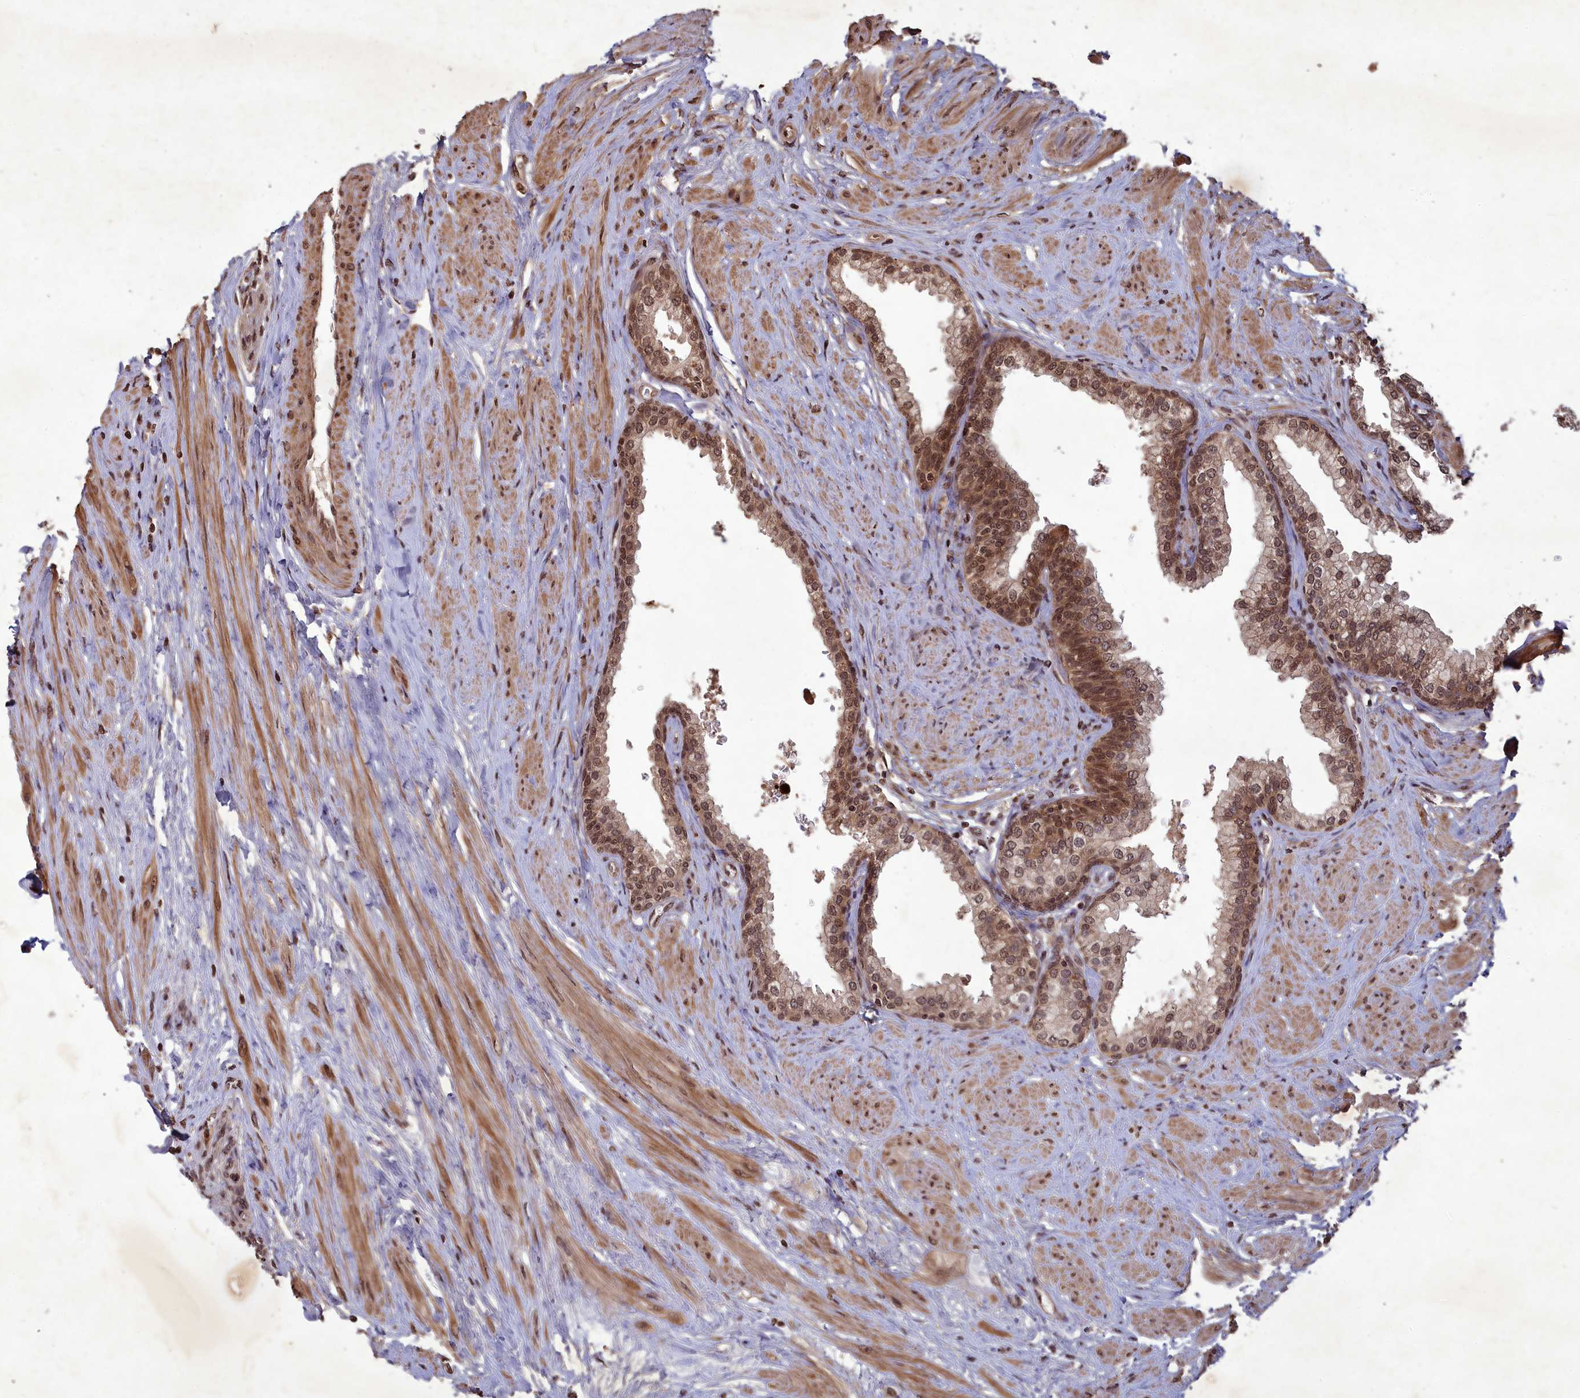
{"staining": {"intensity": "moderate", "quantity": ">75%", "location": "cytoplasmic/membranous,nuclear"}, "tissue": "prostate", "cell_type": "Glandular cells", "image_type": "normal", "snomed": [{"axis": "morphology", "description": "Normal tissue, NOS"}, {"axis": "morphology", "description": "Urothelial carcinoma, Low grade"}, {"axis": "topography", "description": "Urinary bladder"}, {"axis": "topography", "description": "Prostate"}], "caption": "Brown immunohistochemical staining in unremarkable prostate displays moderate cytoplasmic/membranous,nuclear expression in about >75% of glandular cells.", "gene": "SRMS", "patient": {"sex": "male", "age": 60}}